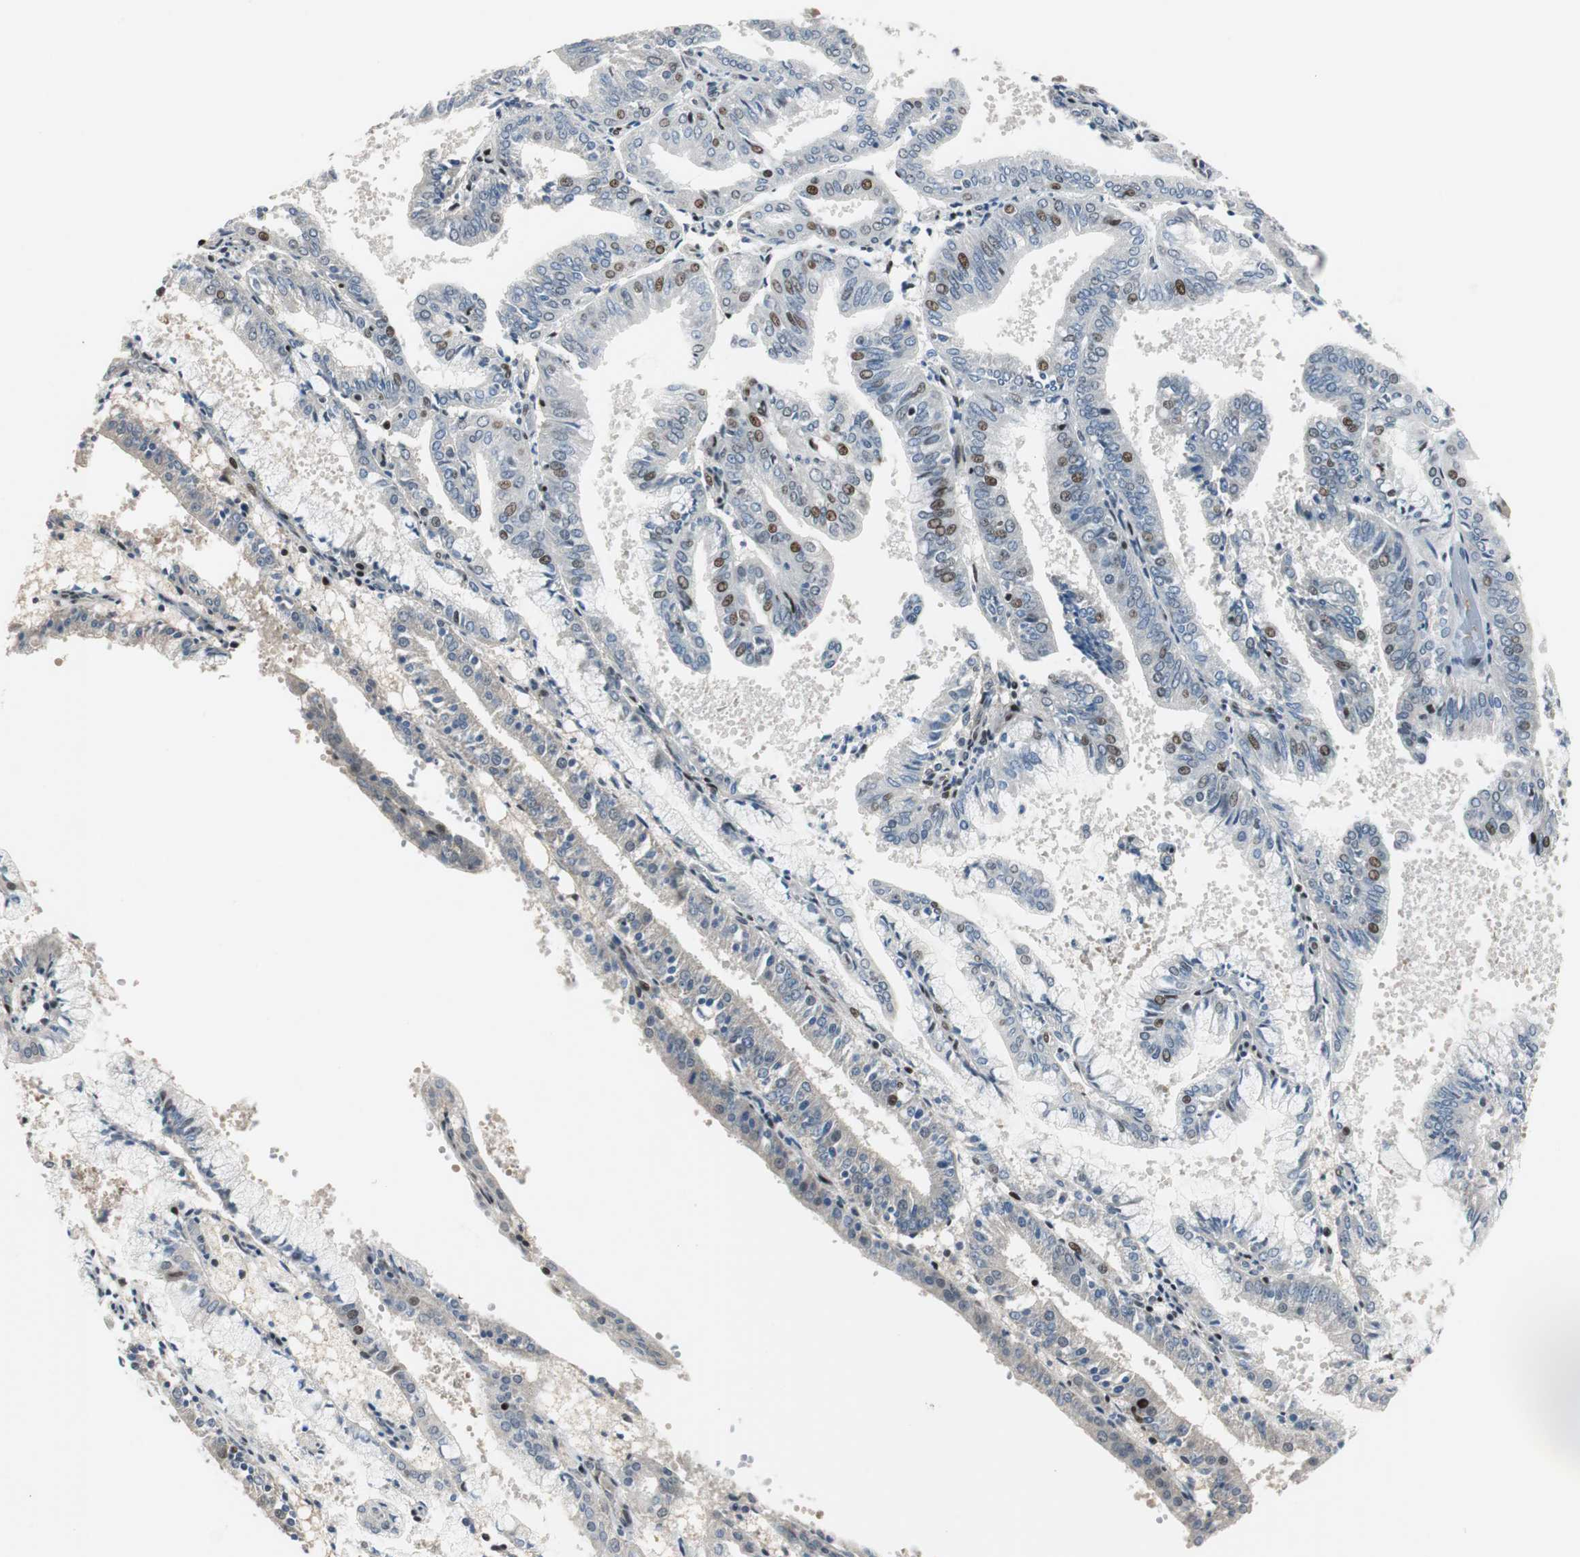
{"staining": {"intensity": "moderate", "quantity": "<25%", "location": "nuclear"}, "tissue": "endometrial cancer", "cell_type": "Tumor cells", "image_type": "cancer", "snomed": [{"axis": "morphology", "description": "Adenocarcinoma, NOS"}, {"axis": "topography", "description": "Endometrium"}], "caption": "Immunohistochemistry (IHC) micrograph of neoplastic tissue: endometrial adenocarcinoma stained using IHC demonstrates low levels of moderate protein expression localized specifically in the nuclear of tumor cells, appearing as a nuclear brown color.", "gene": "RAD1", "patient": {"sex": "female", "age": 63}}